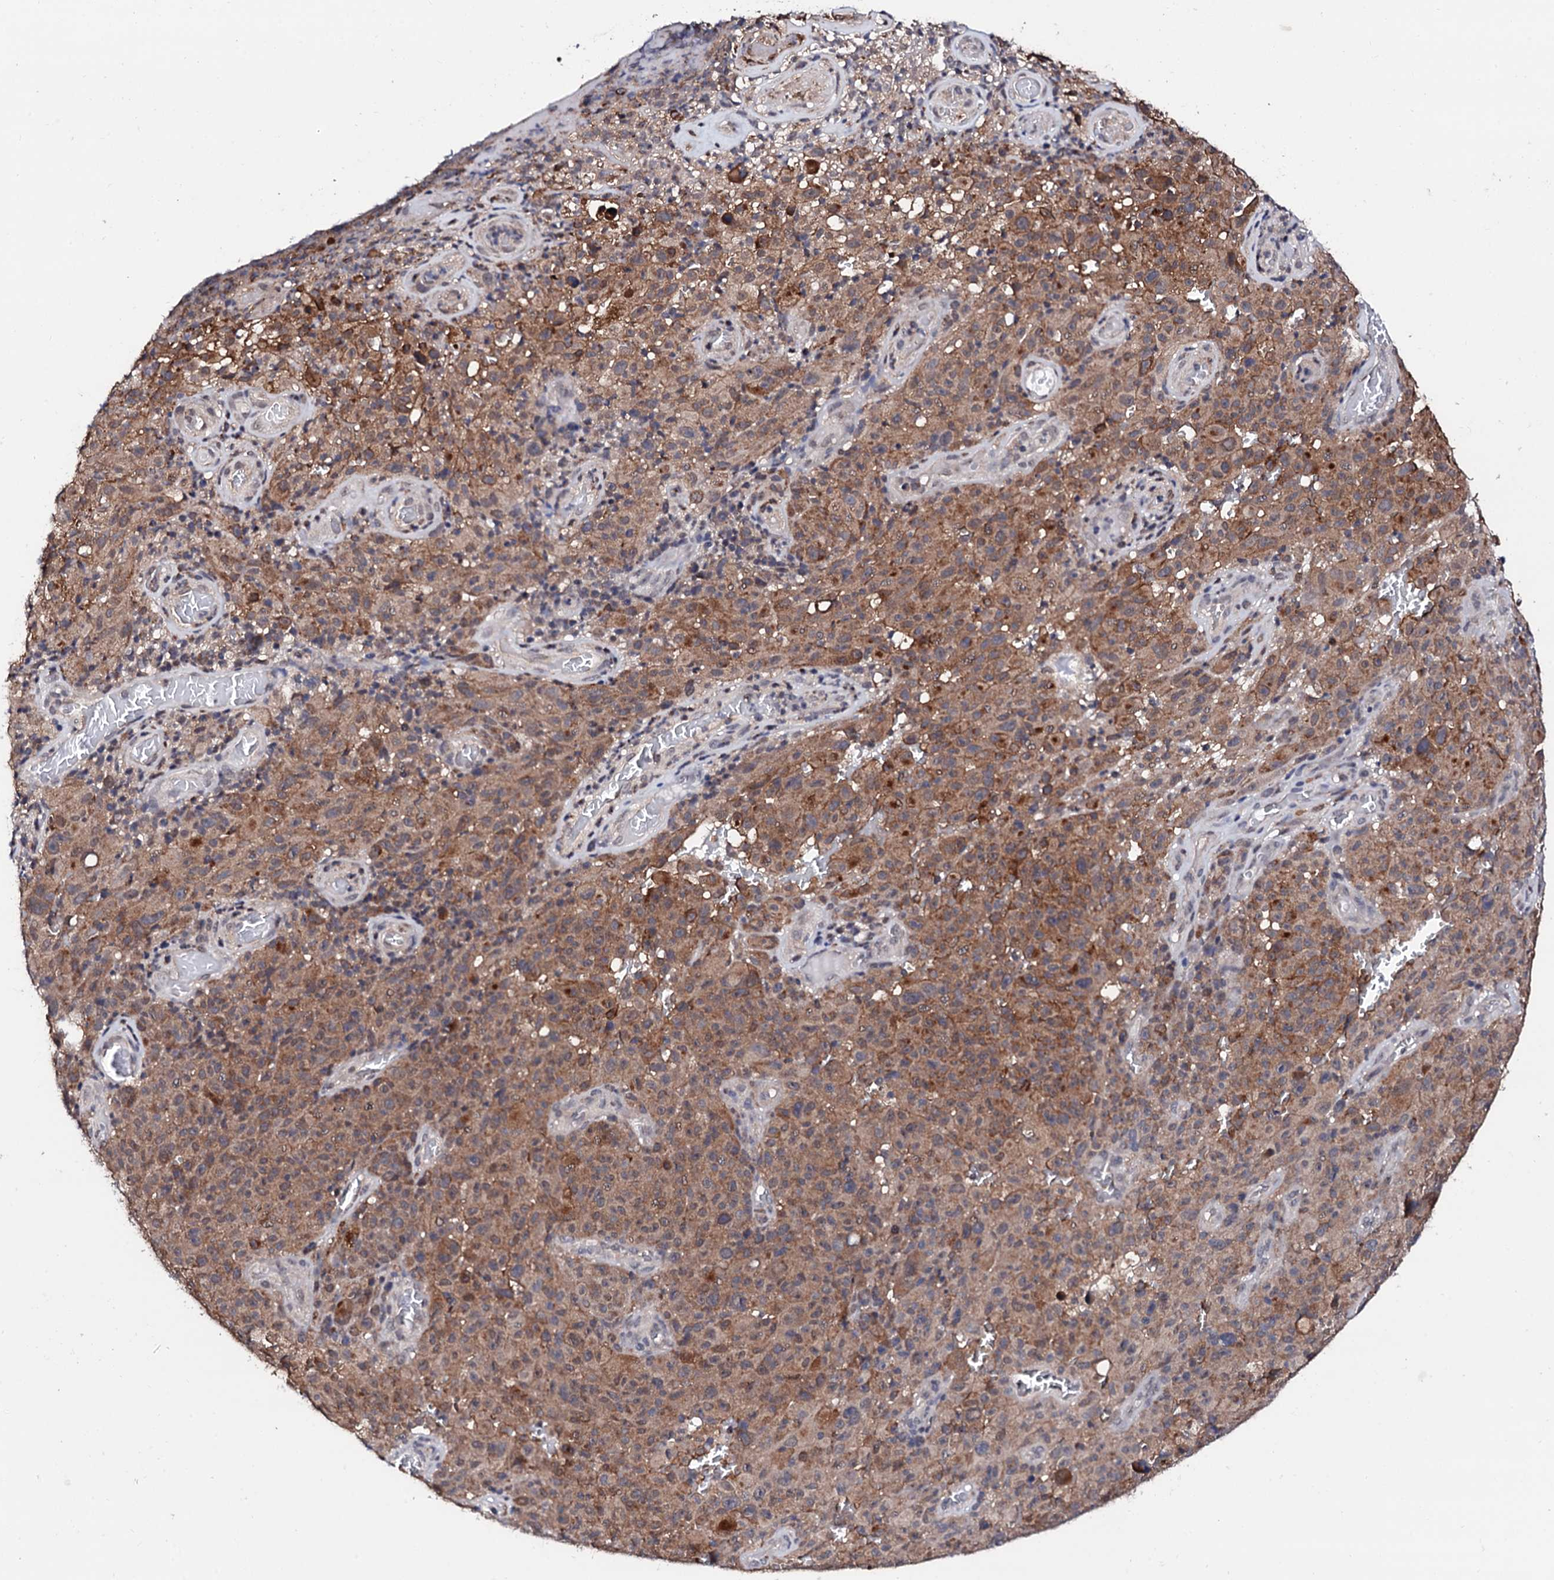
{"staining": {"intensity": "moderate", "quantity": "25%-75%", "location": "cytoplasmic/membranous"}, "tissue": "melanoma", "cell_type": "Tumor cells", "image_type": "cancer", "snomed": [{"axis": "morphology", "description": "Malignant melanoma, NOS"}, {"axis": "topography", "description": "Skin"}], "caption": "Approximately 25%-75% of tumor cells in malignant melanoma exhibit moderate cytoplasmic/membranous protein positivity as visualized by brown immunohistochemical staining.", "gene": "EDC3", "patient": {"sex": "female", "age": 82}}